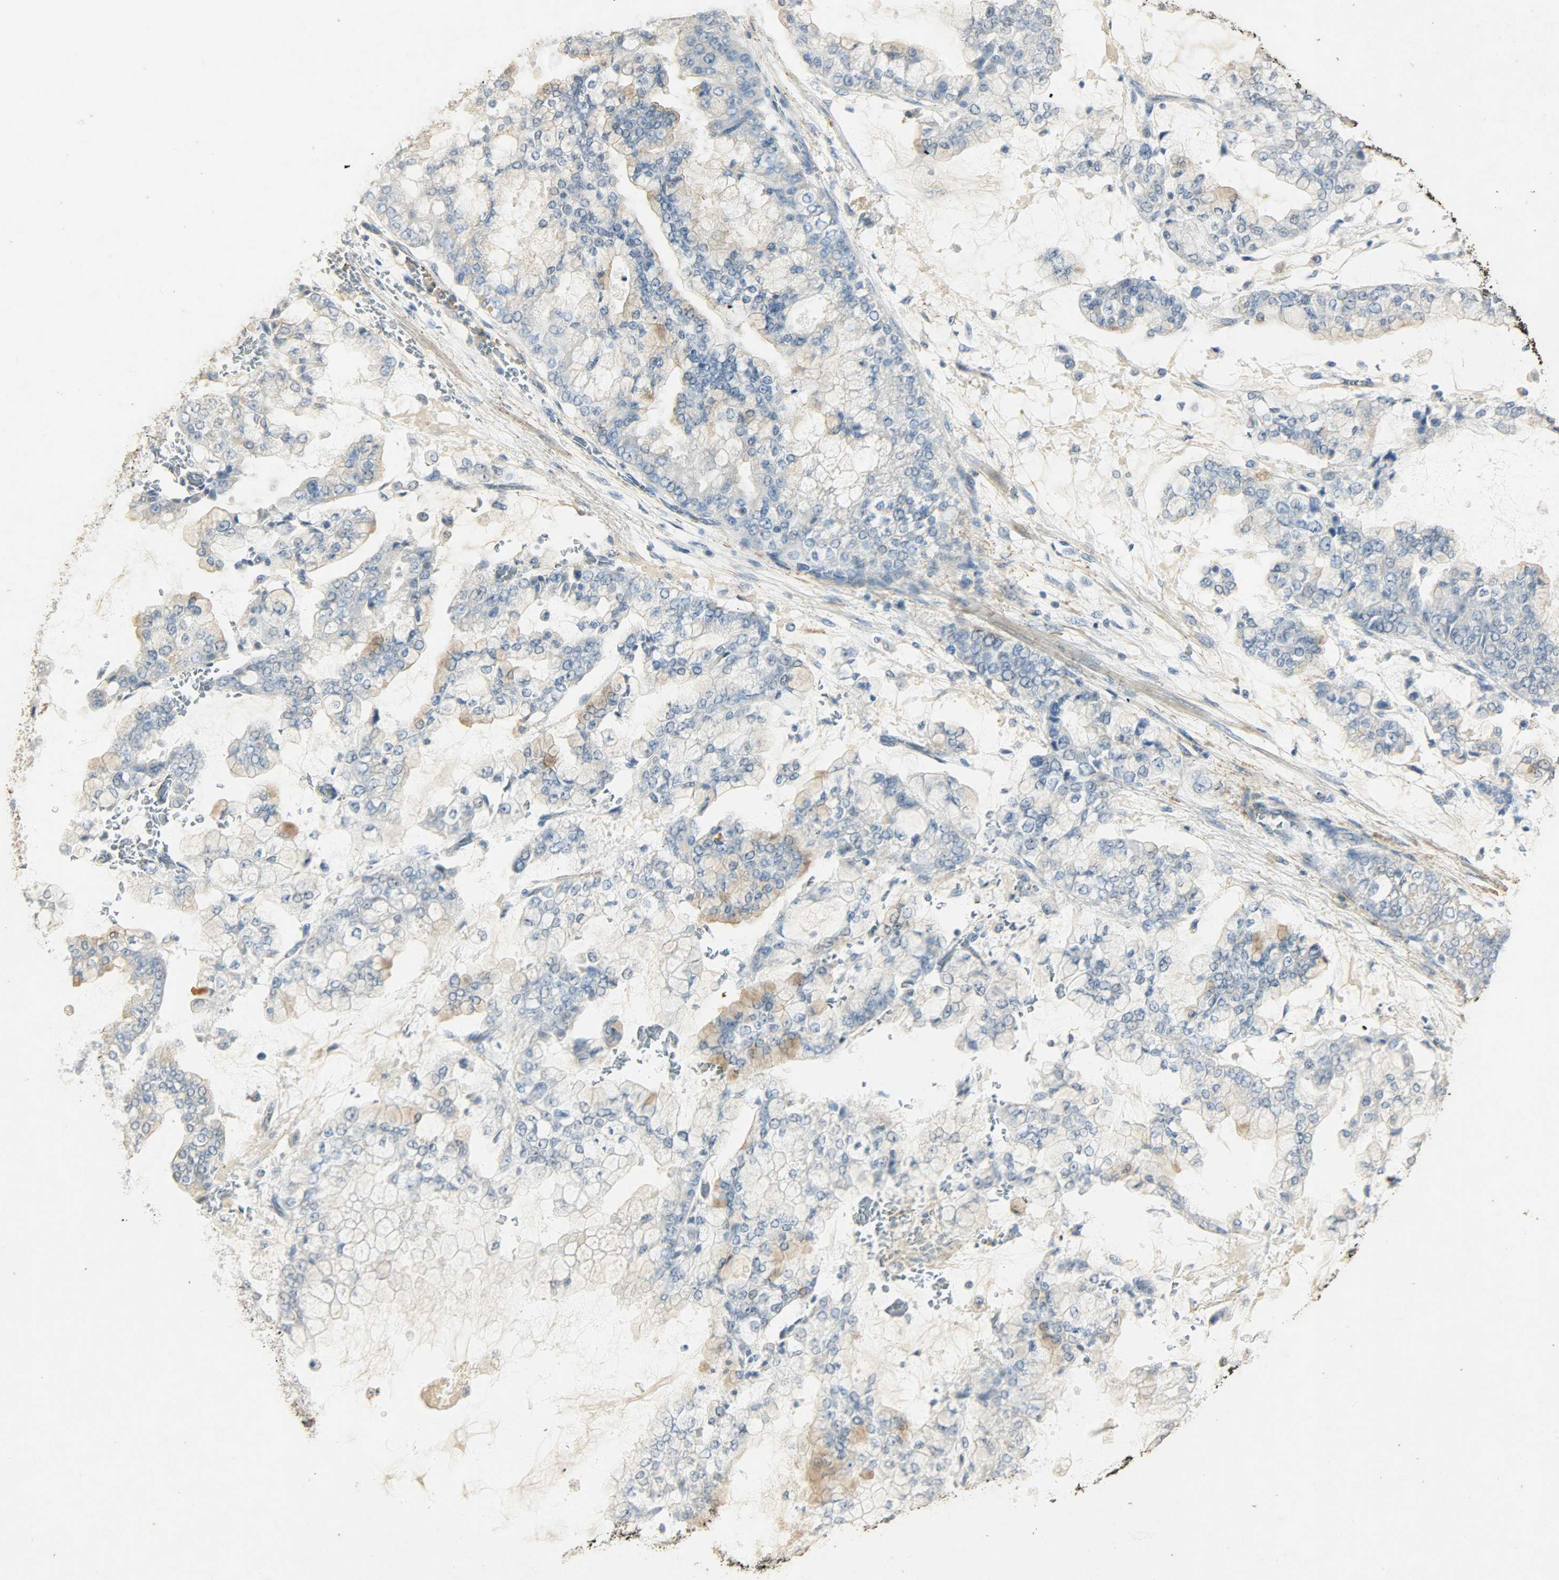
{"staining": {"intensity": "negative", "quantity": "none", "location": "none"}, "tissue": "stomach cancer", "cell_type": "Tumor cells", "image_type": "cancer", "snomed": [{"axis": "morphology", "description": "Normal tissue, NOS"}, {"axis": "morphology", "description": "Adenocarcinoma, NOS"}, {"axis": "topography", "description": "Stomach, upper"}, {"axis": "topography", "description": "Stomach"}], "caption": "IHC photomicrograph of neoplastic tissue: stomach cancer (adenocarcinoma) stained with DAB (3,3'-diaminobenzidine) shows no significant protein staining in tumor cells.", "gene": "ASB9", "patient": {"sex": "male", "age": 76}}